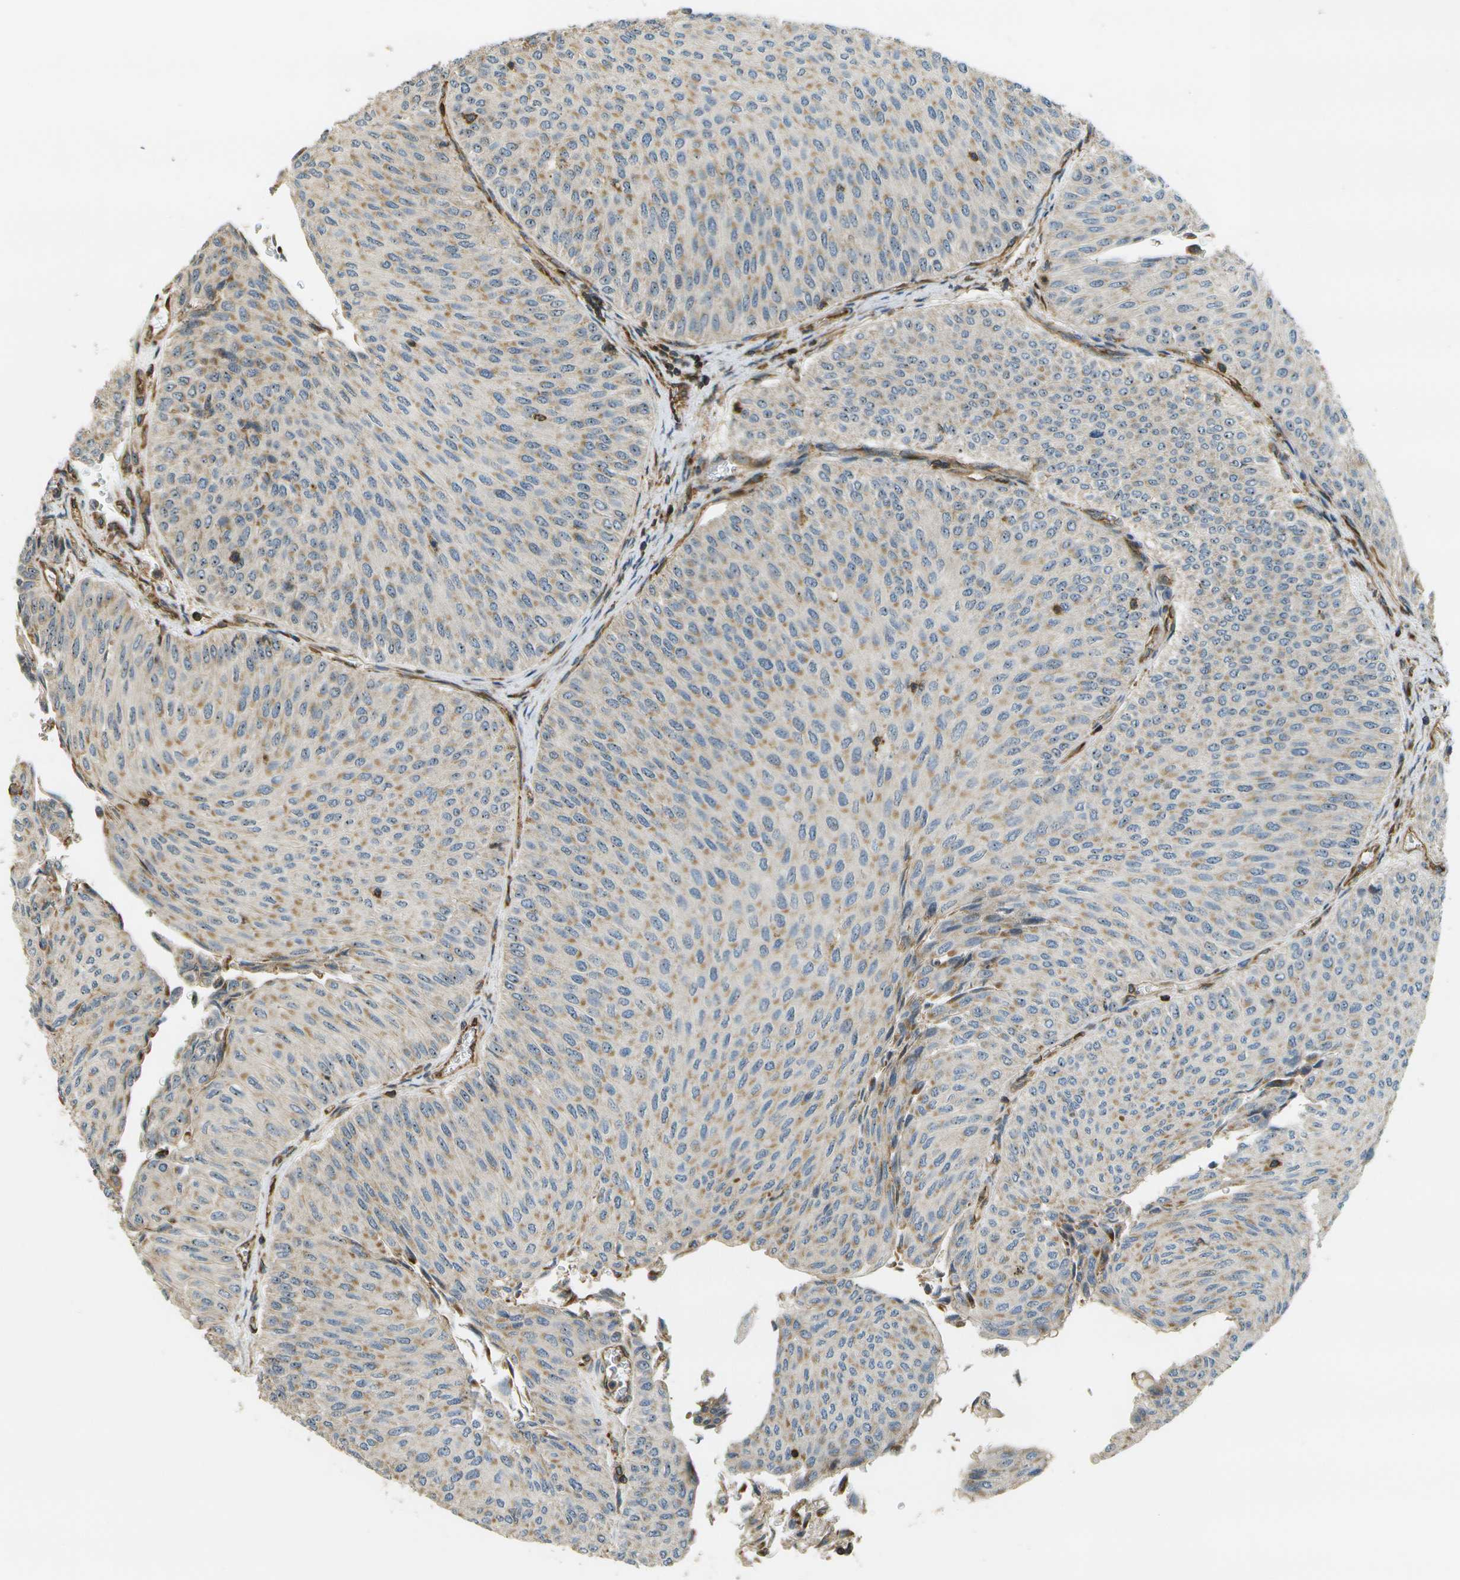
{"staining": {"intensity": "moderate", "quantity": ">75%", "location": "cytoplasmic/membranous"}, "tissue": "urothelial cancer", "cell_type": "Tumor cells", "image_type": "cancer", "snomed": [{"axis": "morphology", "description": "Urothelial carcinoma, Low grade"}, {"axis": "topography", "description": "Urinary bladder"}], "caption": "Human urothelial carcinoma (low-grade) stained for a protein (brown) shows moderate cytoplasmic/membranous positive expression in about >75% of tumor cells.", "gene": "LRP12", "patient": {"sex": "male", "age": 78}}